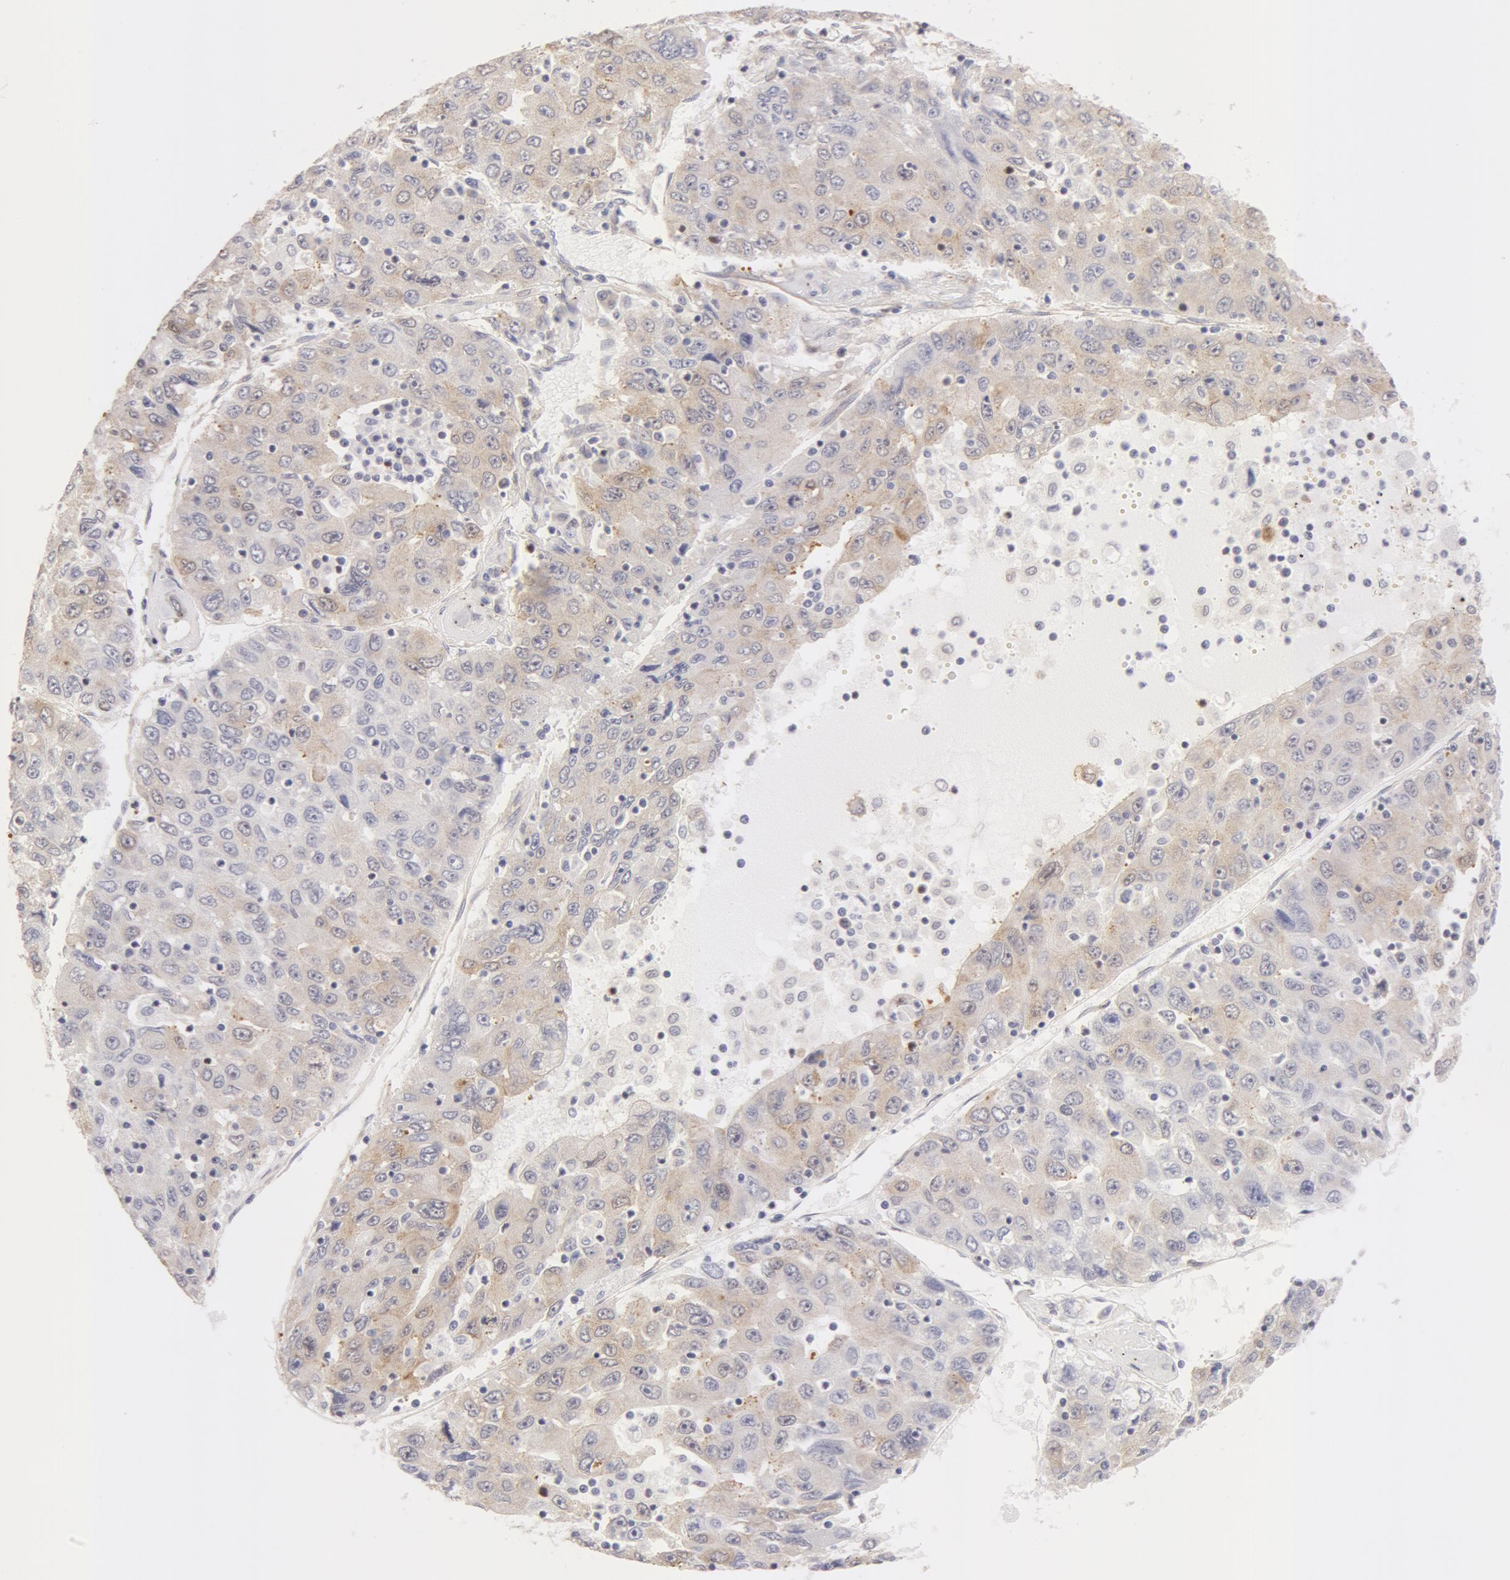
{"staining": {"intensity": "negative", "quantity": "none", "location": "none"}, "tissue": "liver cancer", "cell_type": "Tumor cells", "image_type": "cancer", "snomed": [{"axis": "morphology", "description": "Carcinoma, Hepatocellular, NOS"}, {"axis": "topography", "description": "Liver"}], "caption": "Protein analysis of liver cancer shows no significant staining in tumor cells. (DAB immunohistochemistry (IHC) with hematoxylin counter stain).", "gene": "DDX3Y", "patient": {"sex": "male", "age": 49}}